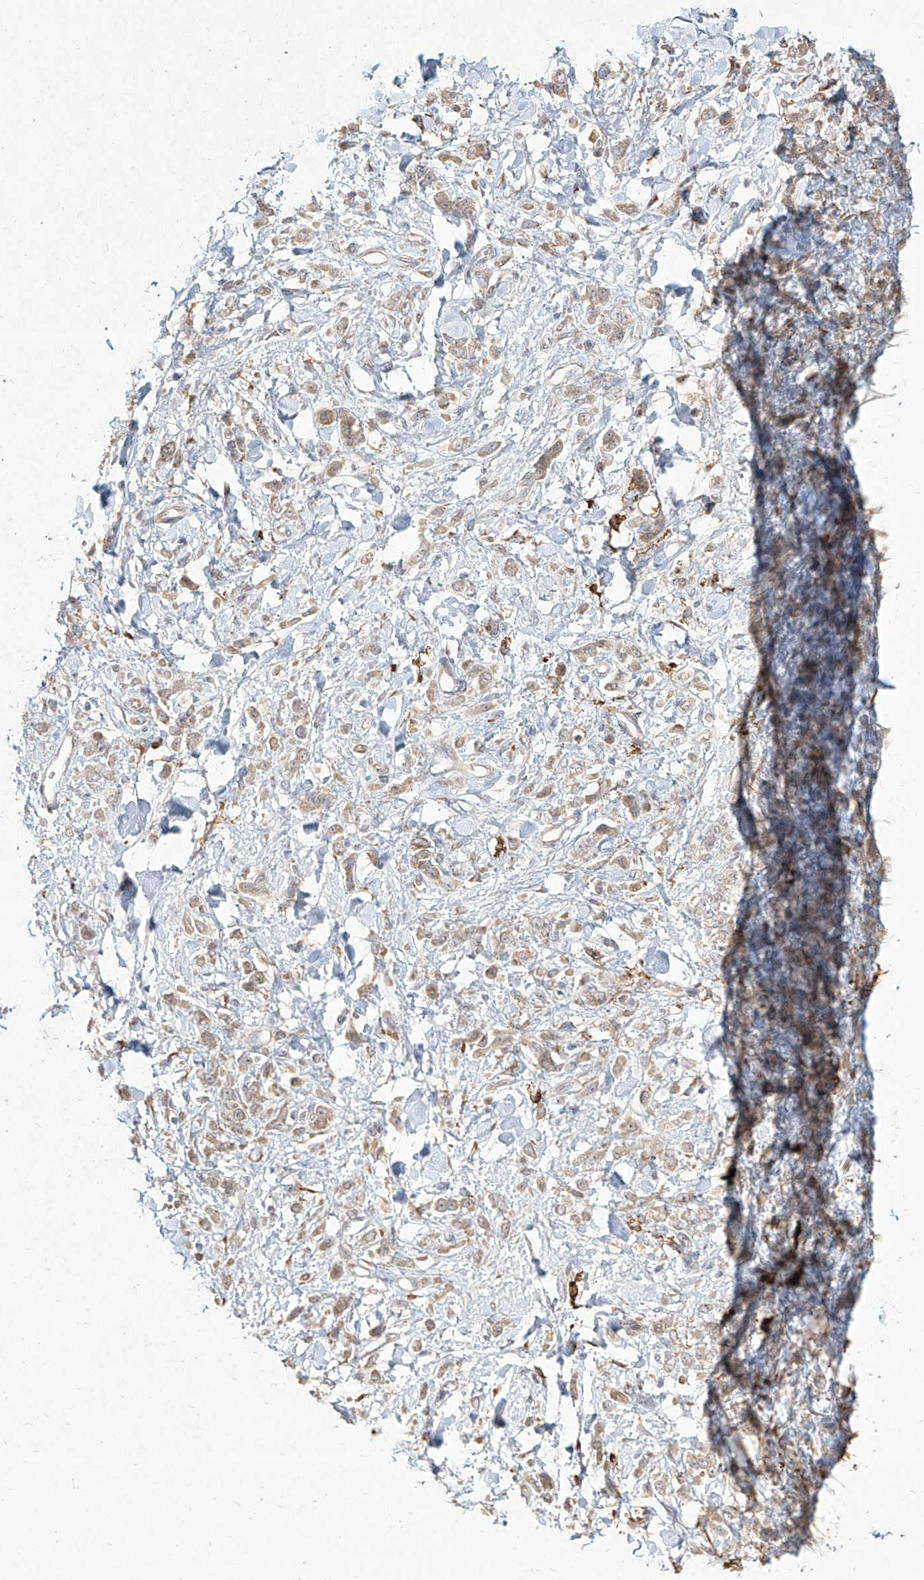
{"staining": {"intensity": "weak", "quantity": "25%-75%", "location": "cytoplasmic/membranous"}, "tissue": "stomach cancer", "cell_type": "Tumor cells", "image_type": "cancer", "snomed": [{"axis": "morphology", "description": "Normal tissue, NOS"}, {"axis": "morphology", "description": "Adenocarcinoma, NOS"}, {"axis": "topography", "description": "Stomach"}], "caption": "Human stomach cancer stained with a protein marker shows weak staining in tumor cells.", "gene": "CD209", "patient": {"sex": "male", "age": 82}}